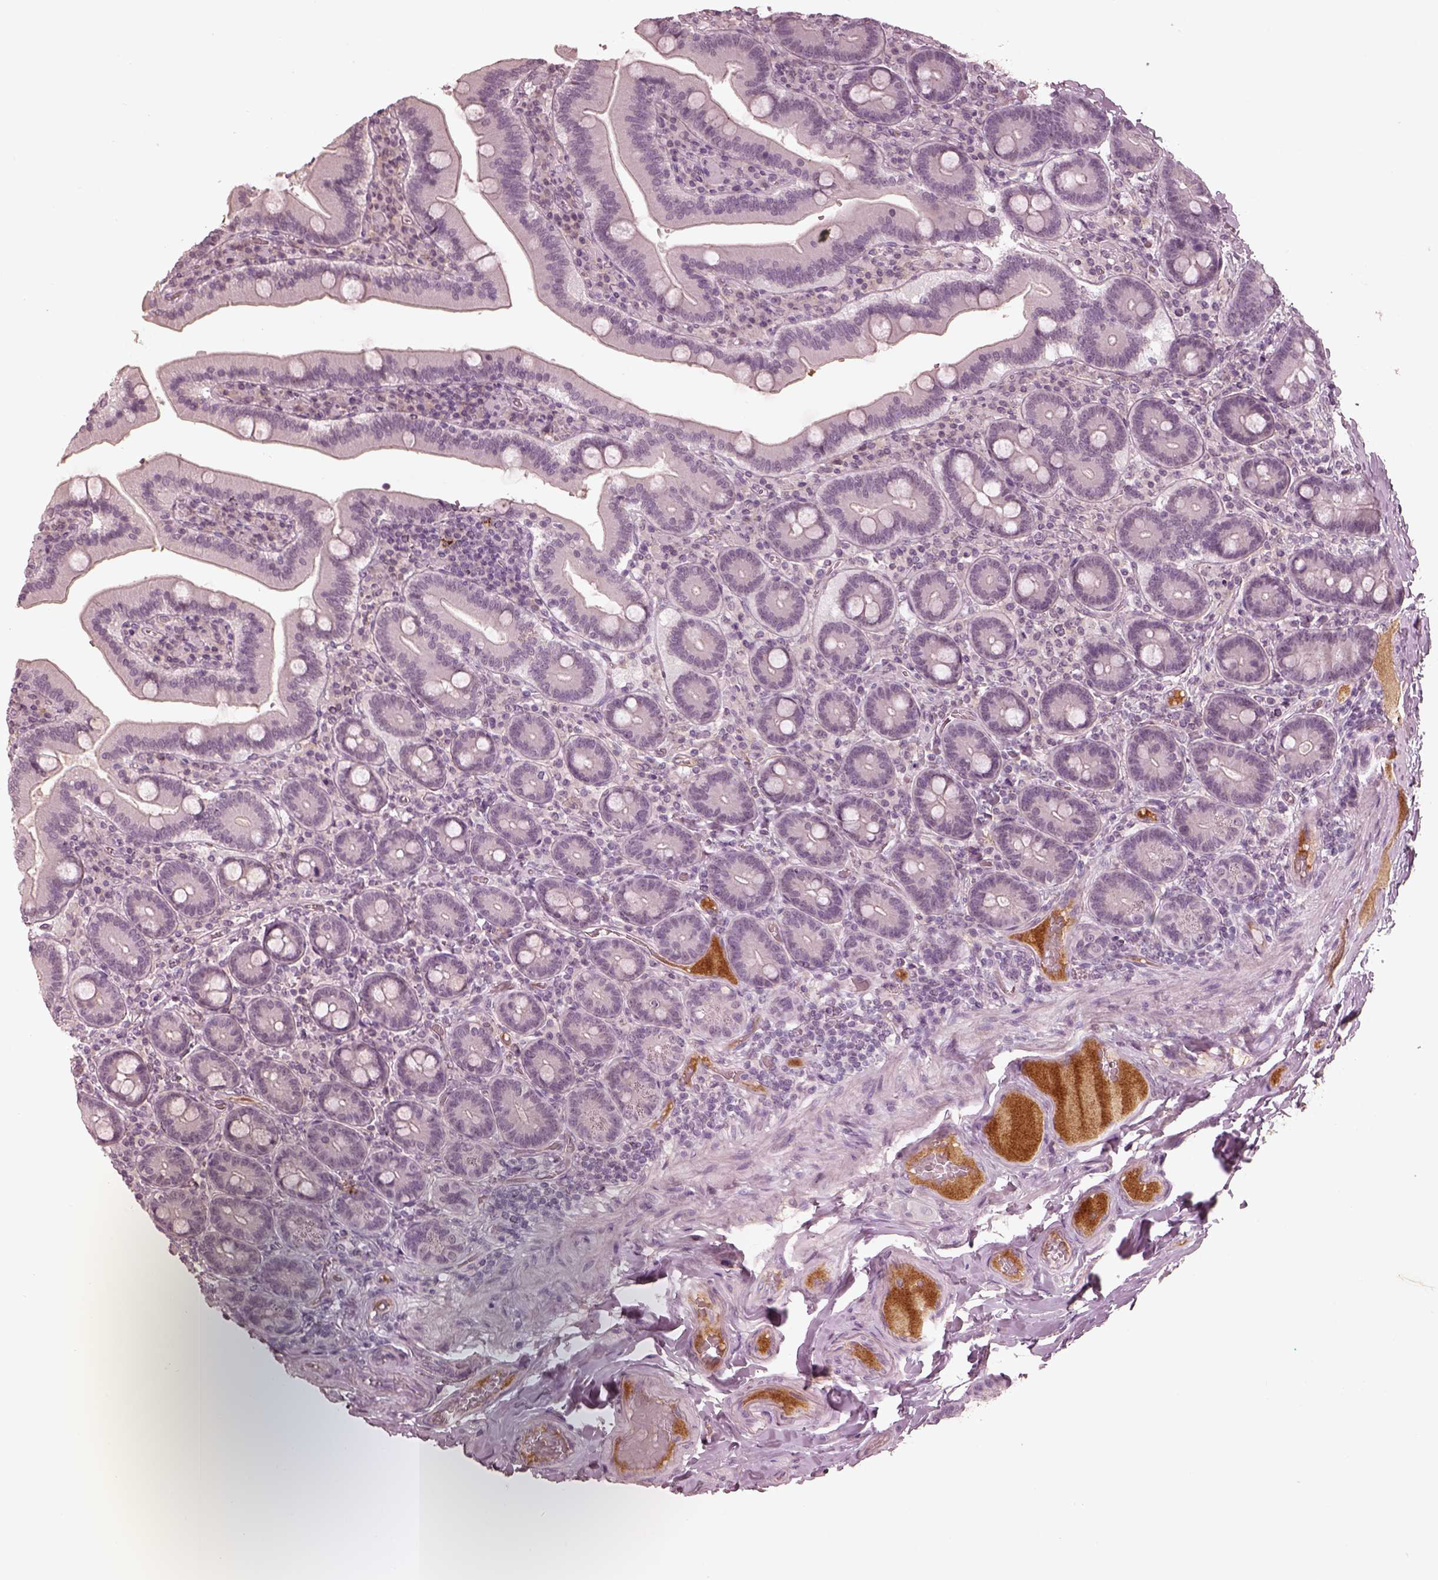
{"staining": {"intensity": "negative", "quantity": "none", "location": "none"}, "tissue": "duodenum", "cell_type": "Glandular cells", "image_type": "normal", "snomed": [{"axis": "morphology", "description": "Normal tissue, NOS"}, {"axis": "topography", "description": "Duodenum"}], "caption": "Immunohistochemistry histopathology image of benign human duodenum stained for a protein (brown), which displays no positivity in glandular cells.", "gene": "KCNA2", "patient": {"sex": "female", "age": 62}}